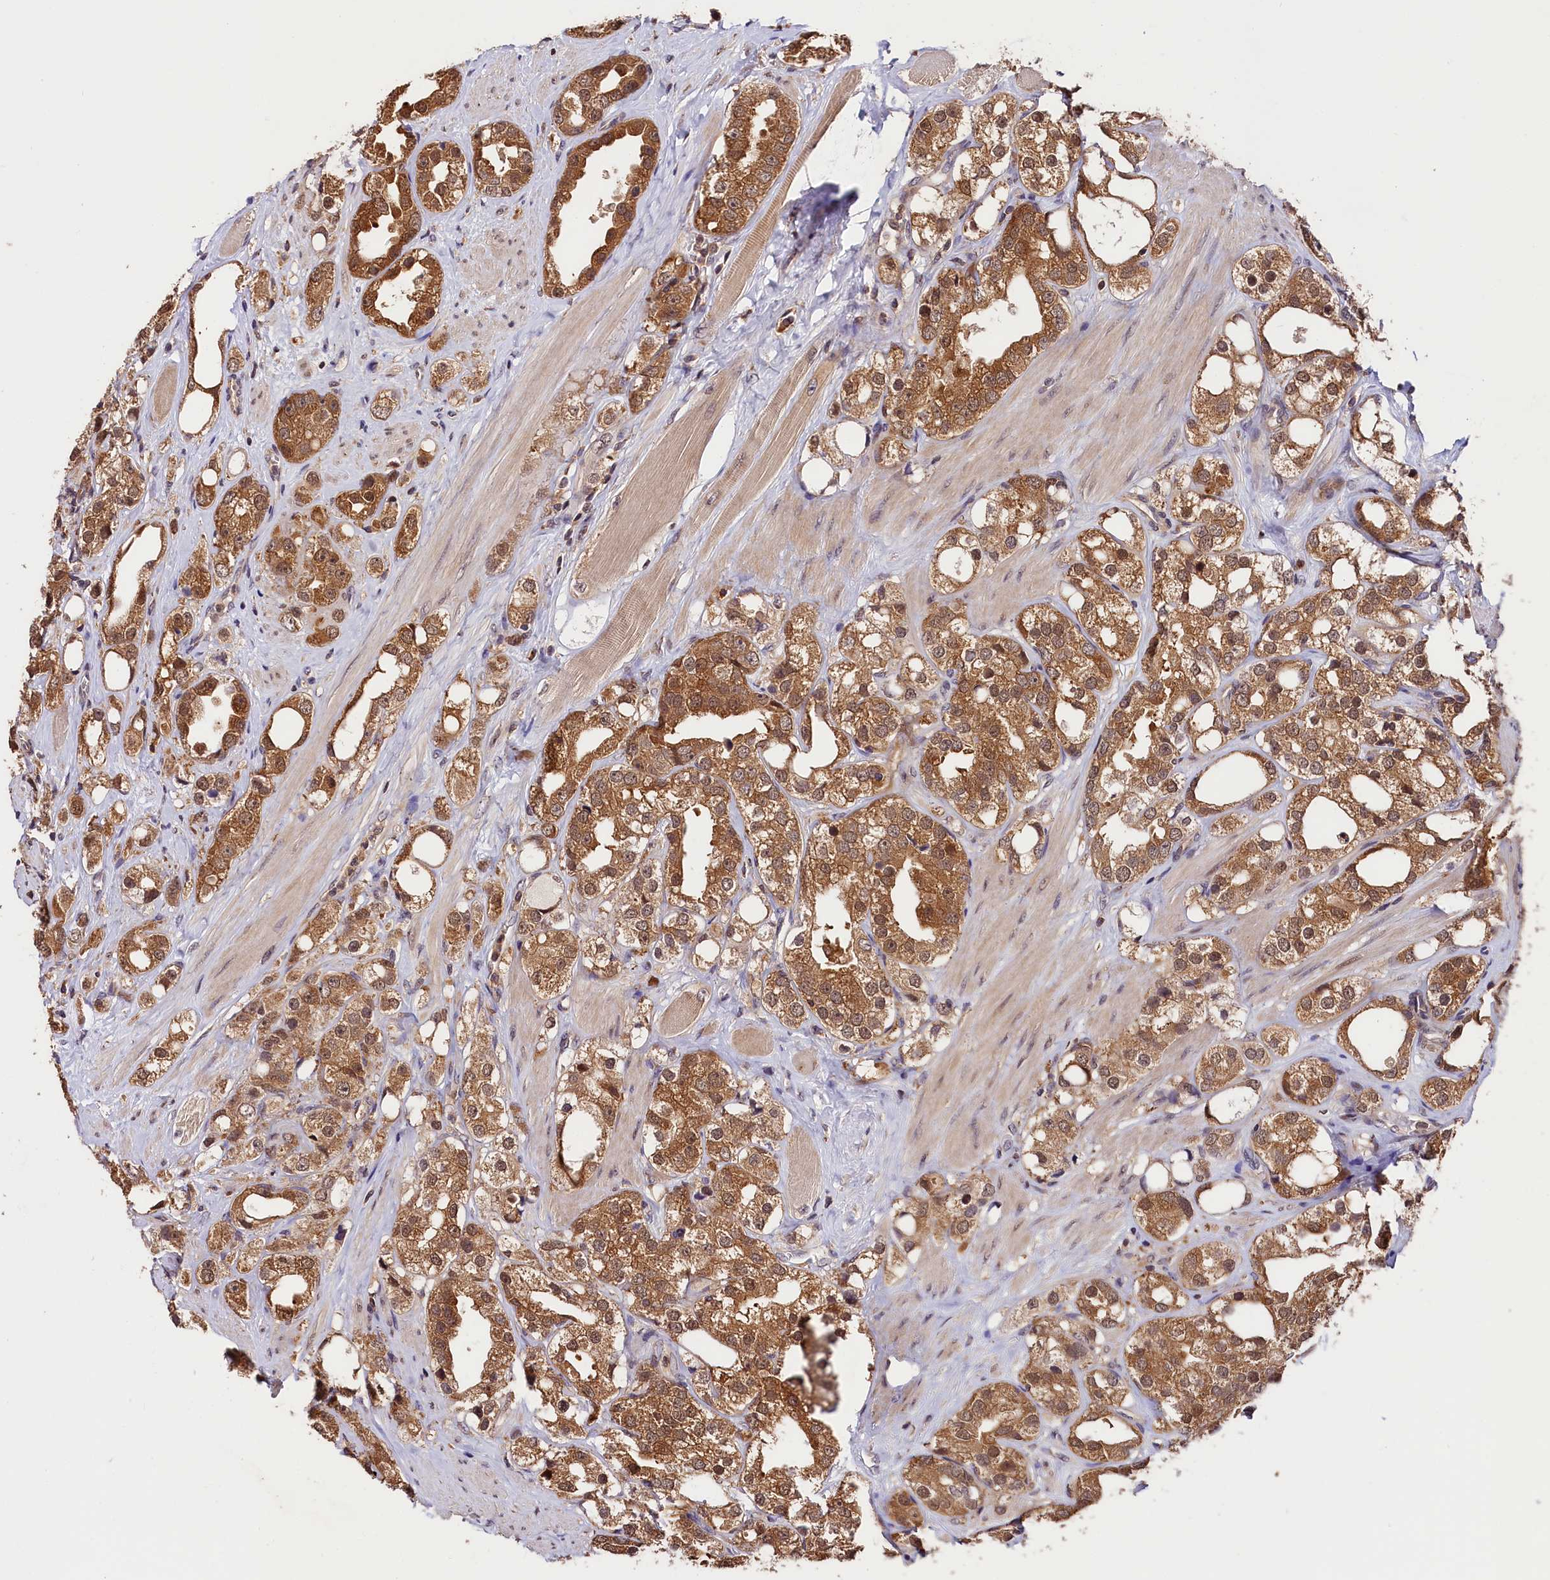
{"staining": {"intensity": "moderate", "quantity": ">75%", "location": "cytoplasmic/membranous,nuclear"}, "tissue": "prostate cancer", "cell_type": "Tumor cells", "image_type": "cancer", "snomed": [{"axis": "morphology", "description": "Adenocarcinoma, NOS"}, {"axis": "topography", "description": "Prostate"}], "caption": "Immunohistochemical staining of human prostate adenocarcinoma displays medium levels of moderate cytoplasmic/membranous and nuclear positivity in about >75% of tumor cells. The protein of interest is stained brown, and the nuclei are stained in blue (DAB (3,3'-diaminobenzidine) IHC with brightfield microscopy, high magnification).", "gene": "CHORDC1", "patient": {"sex": "male", "age": 79}}